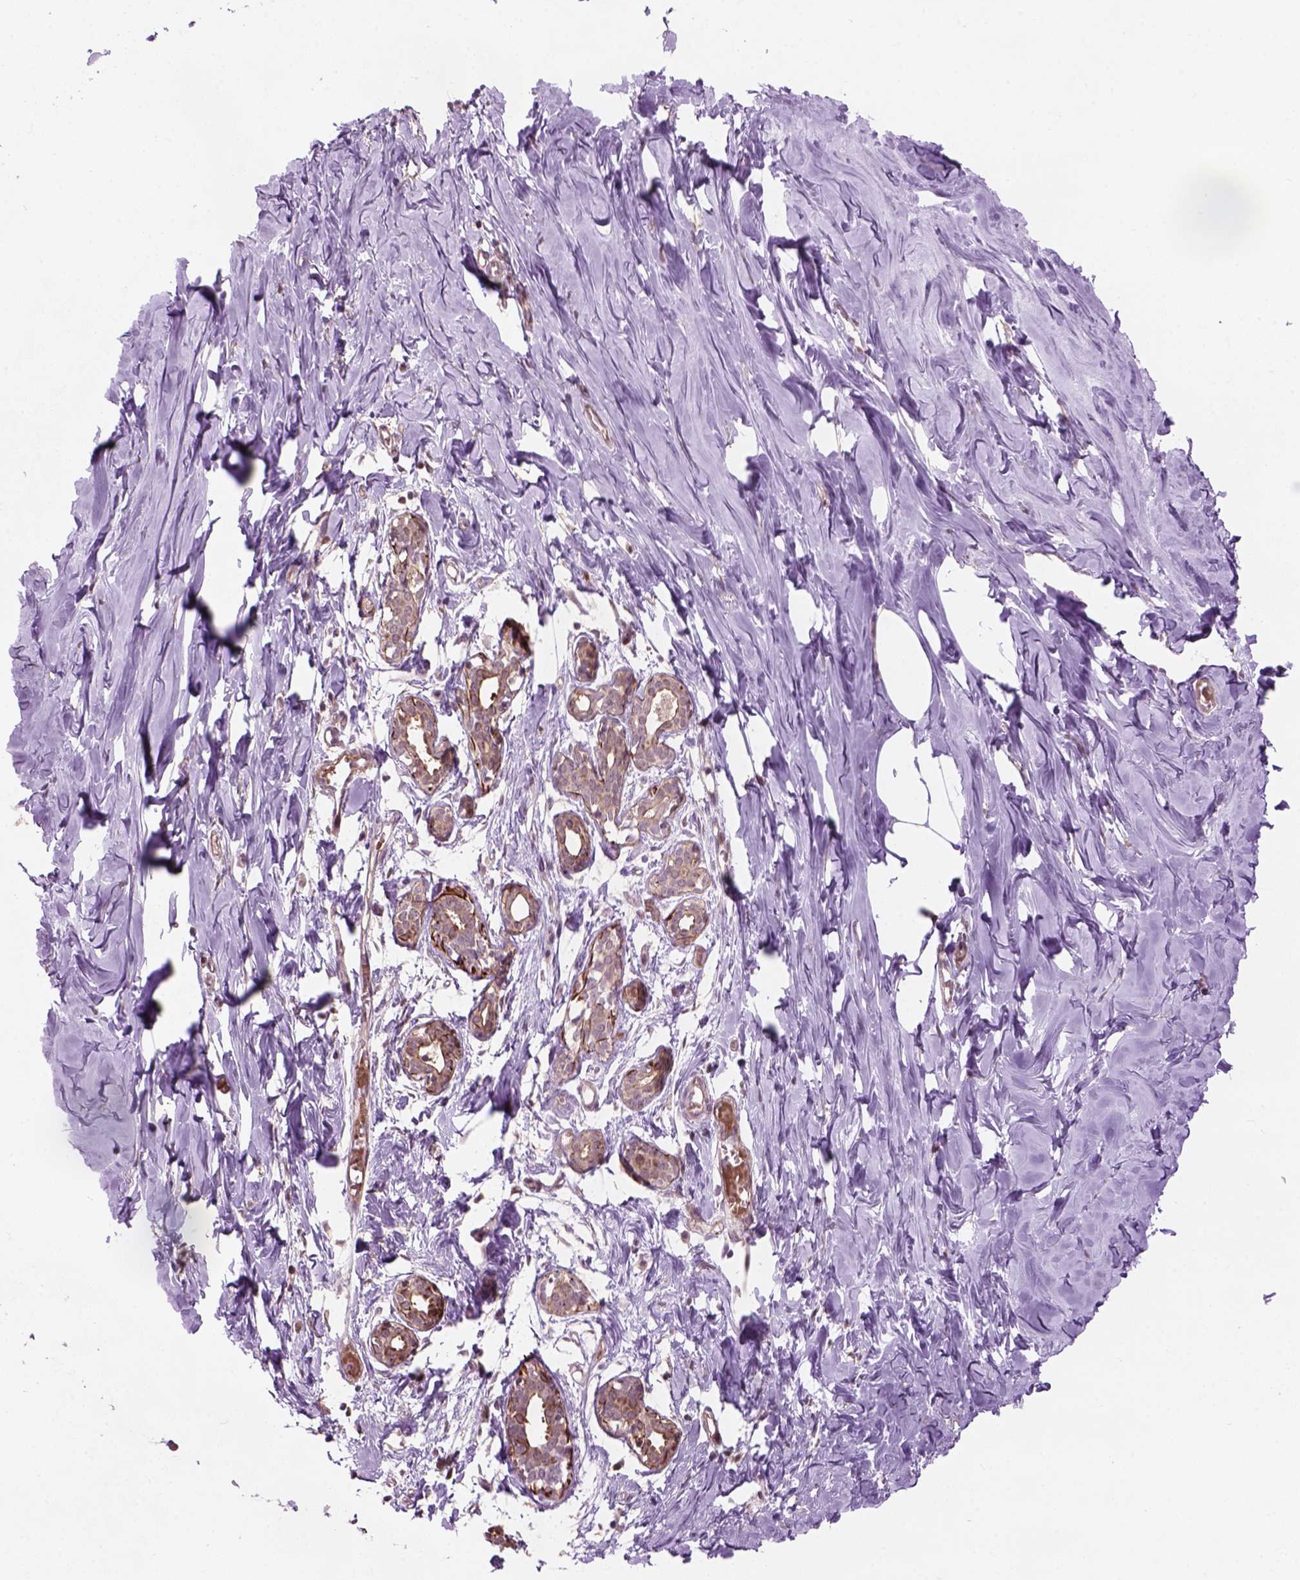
{"staining": {"intensity": "weak", "quantity": ">75%", "location": "nuclear"}, "tissue": "breast", "cell_type": "Adipocytes", "image_type": "normal", "snomed": [{"axis": "morphology", "description": "Normal tissue, NOS"}, {"axis": "topography", "description": "Breast"}], "caption": "Immunohistochemistry (IHC) of unremarkable breast displays low levels of weak nuclear staining in about >75% of adipocytes.", "gene": "PSMD11", "patient": {"sex": "female", "age": 27}}